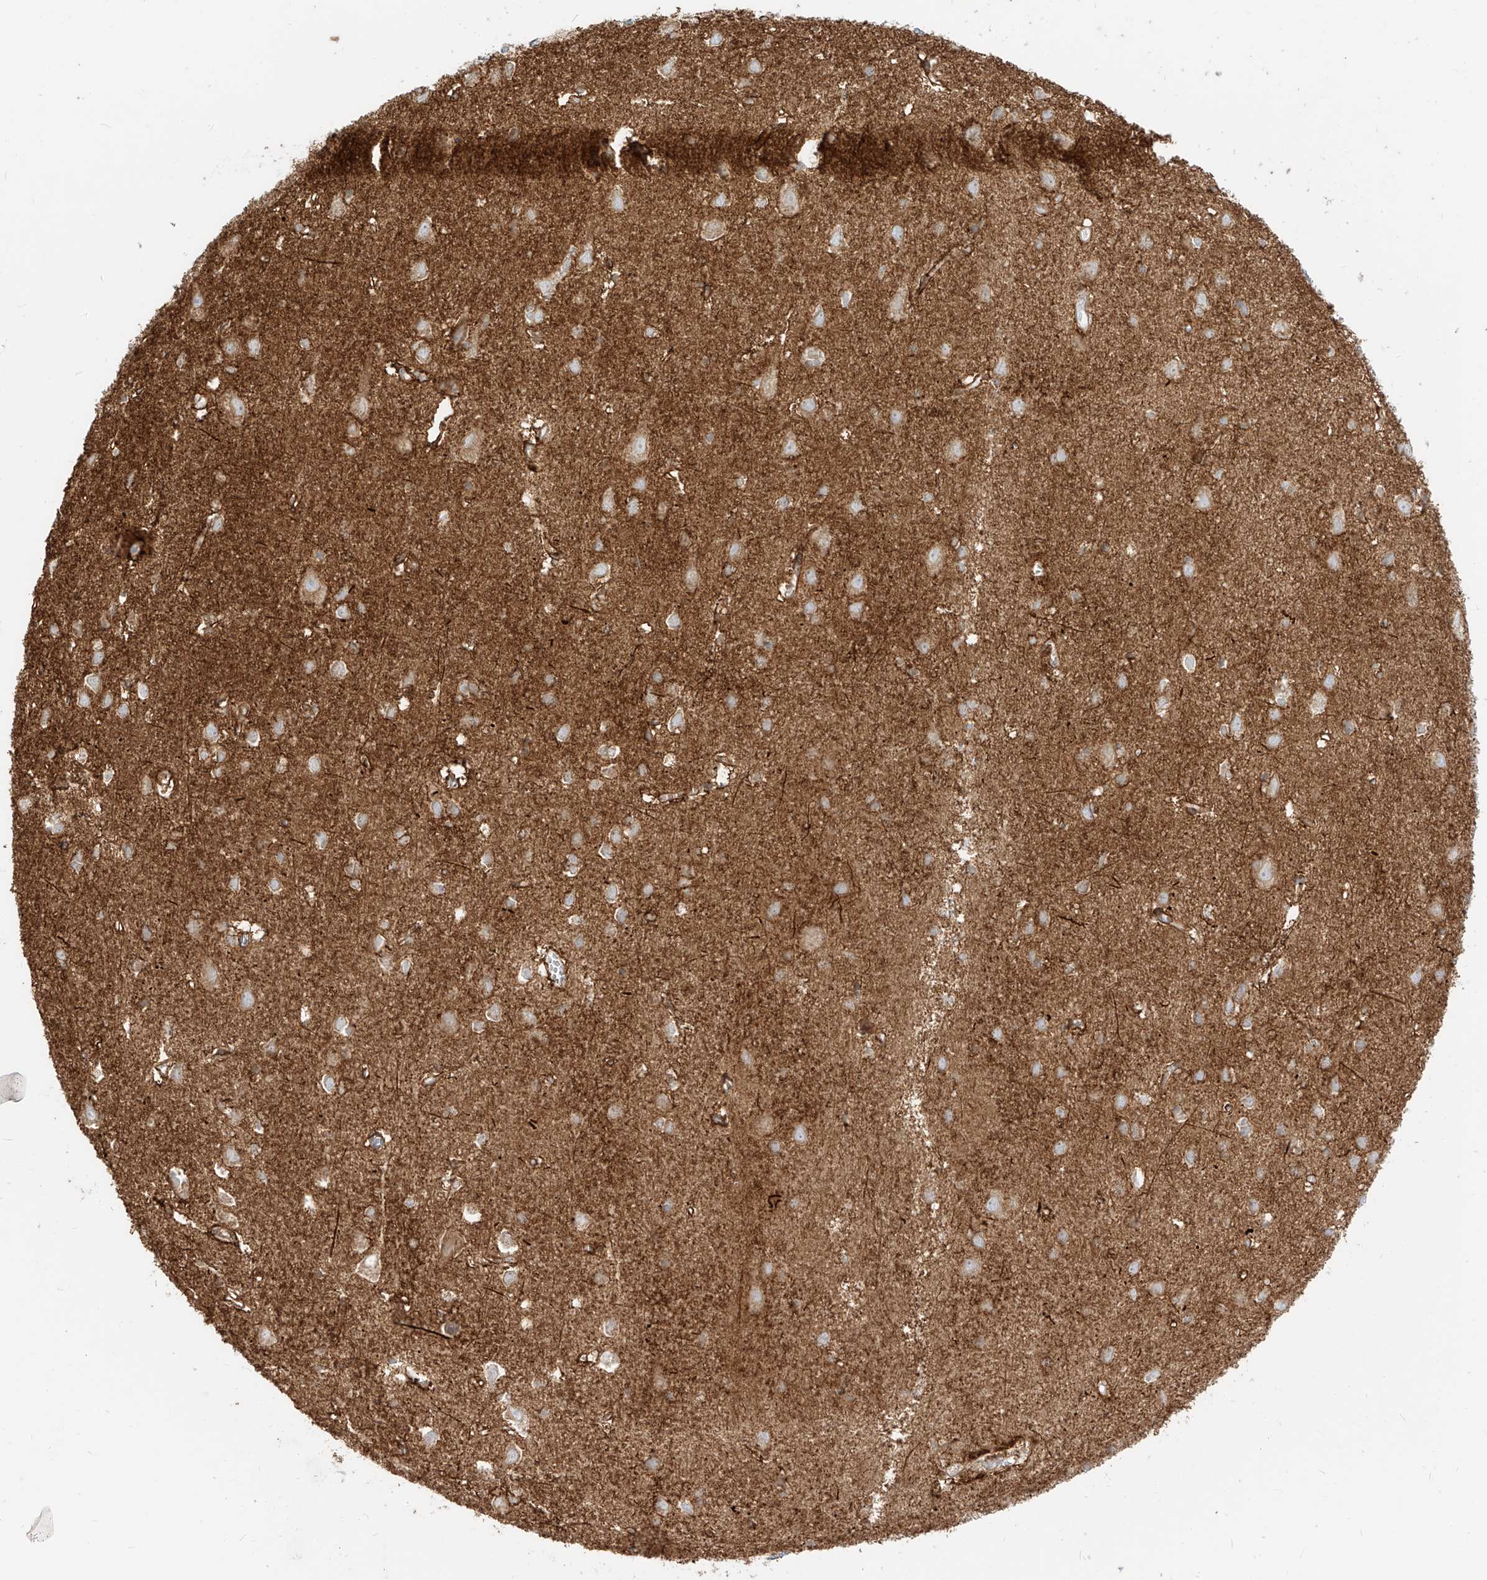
{"staining": {"intensity": "weak", "quantity": "25%-75%", "location": "cytoplasmic/membranous"}, "tissue": "cerebral cortex", "cell_type": "Endothelial cells", "image_type": "normal", "snomed": [{"axis": "morphology", "description": "Normal tissue, NOS"}, {"axis": "topography", "description": "Cerebral cortex"}], "caption": "High-power microscopy captured an immunohistochemistry (IHC) micrograph of normal cerebral cortex, revealing weak cytoplasmic/membranous staining in about 25%-75% of endothelial cells. Nuclei are stained in blue.", "gene": "ZIM3", "patient": {"sex": "female", "age": 64}}